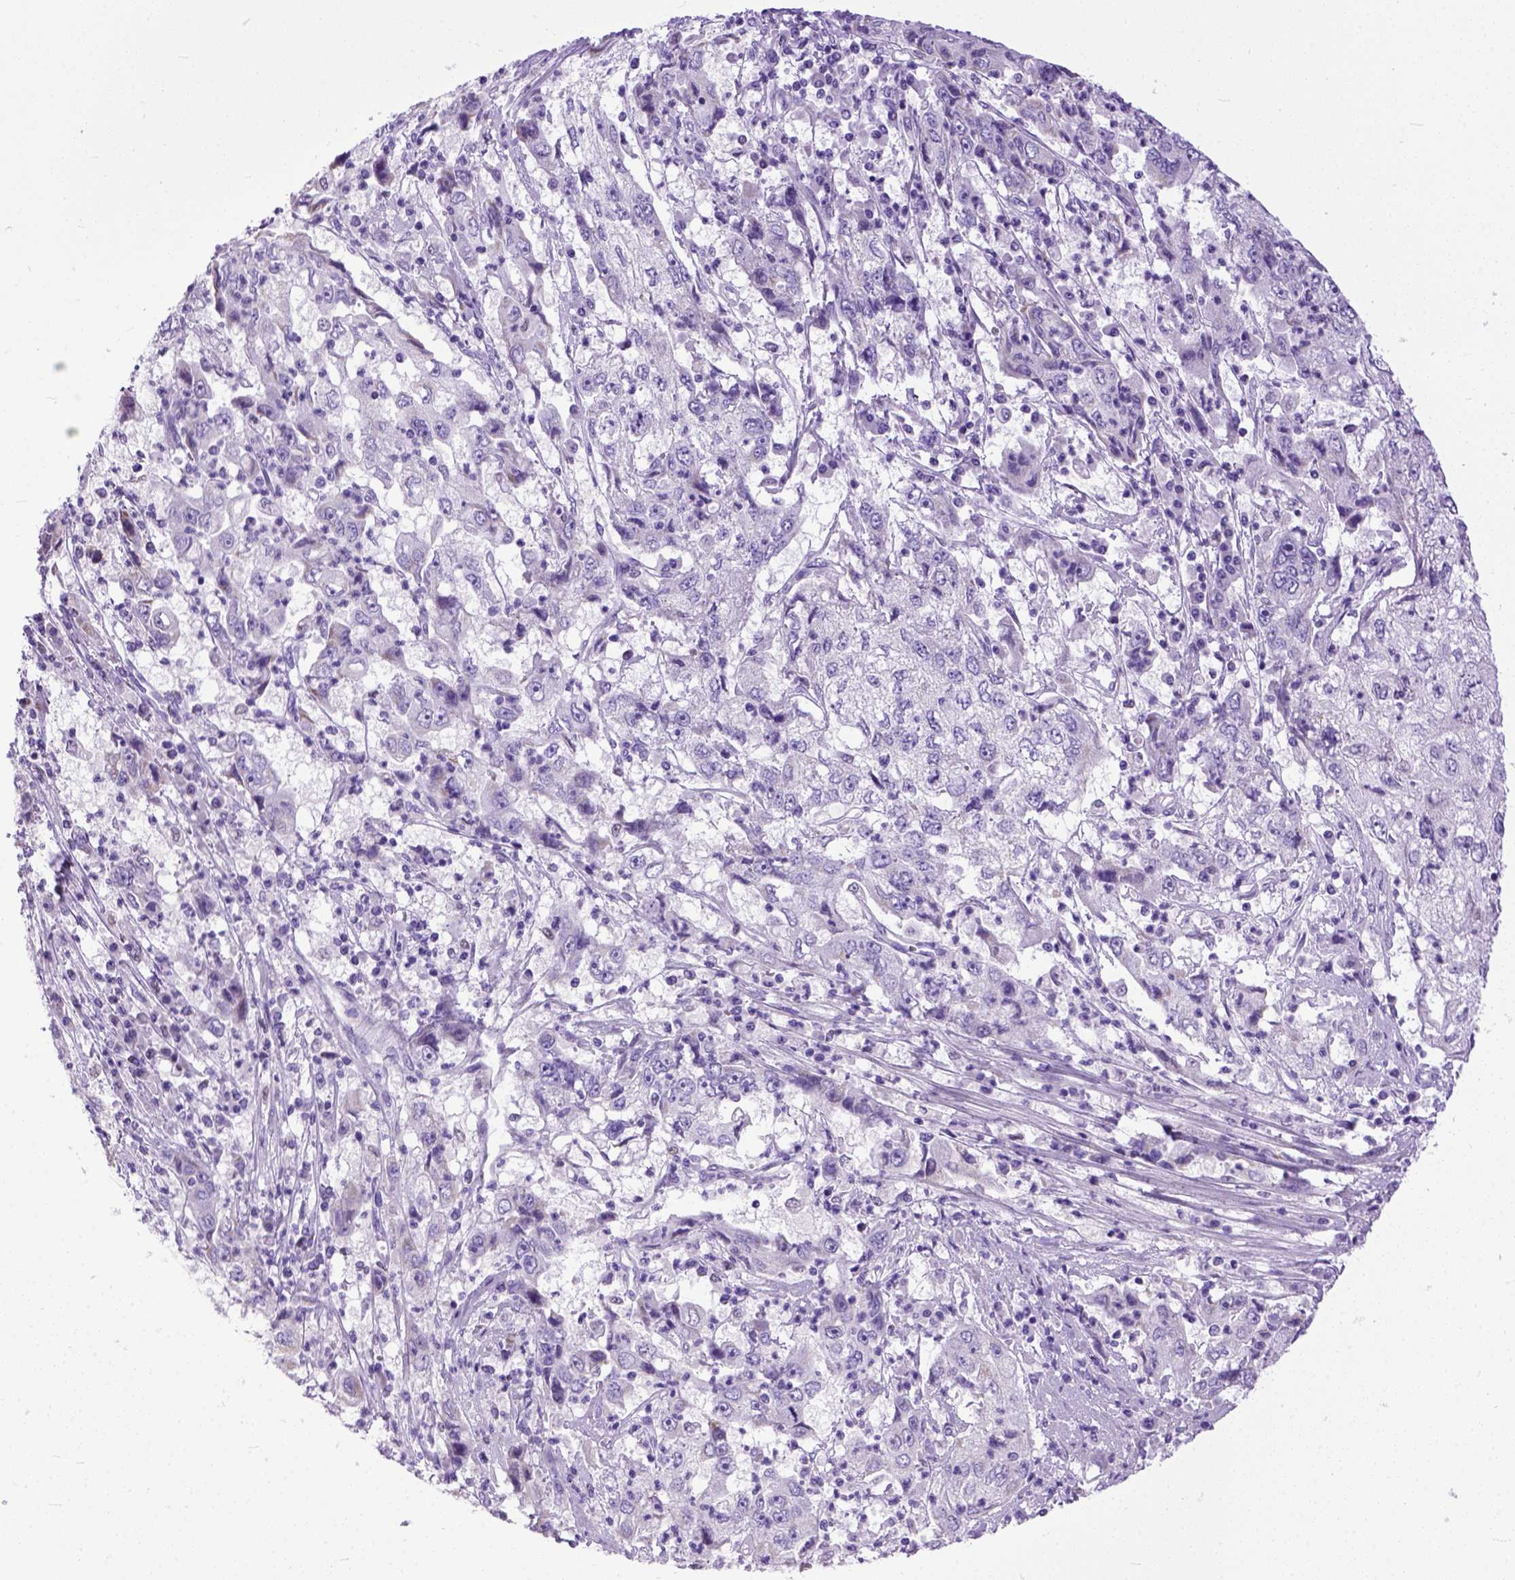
{"staining": {"intensity": "negative", "quantity": "none", "location": "none"}, "tissue": "cervical cancer", "cell_type": "Tumor cells", "image_type": "cancer", "snomed": [{"axis": "morphology", "description": "Squamous cell carcinoma, NOS"}, {"axis": "topography", "description": "Cervix"}], "caption": "This histopathology image is of squamous cell carcinoma (cervical) stained with immunohistochemistry (IHC) to label a protein in brown with the nuclei are counter-stained blue. There is no expression in tumor cells.", "gene": "CRB1", "patient": {"sex": "female", "age": 36}}